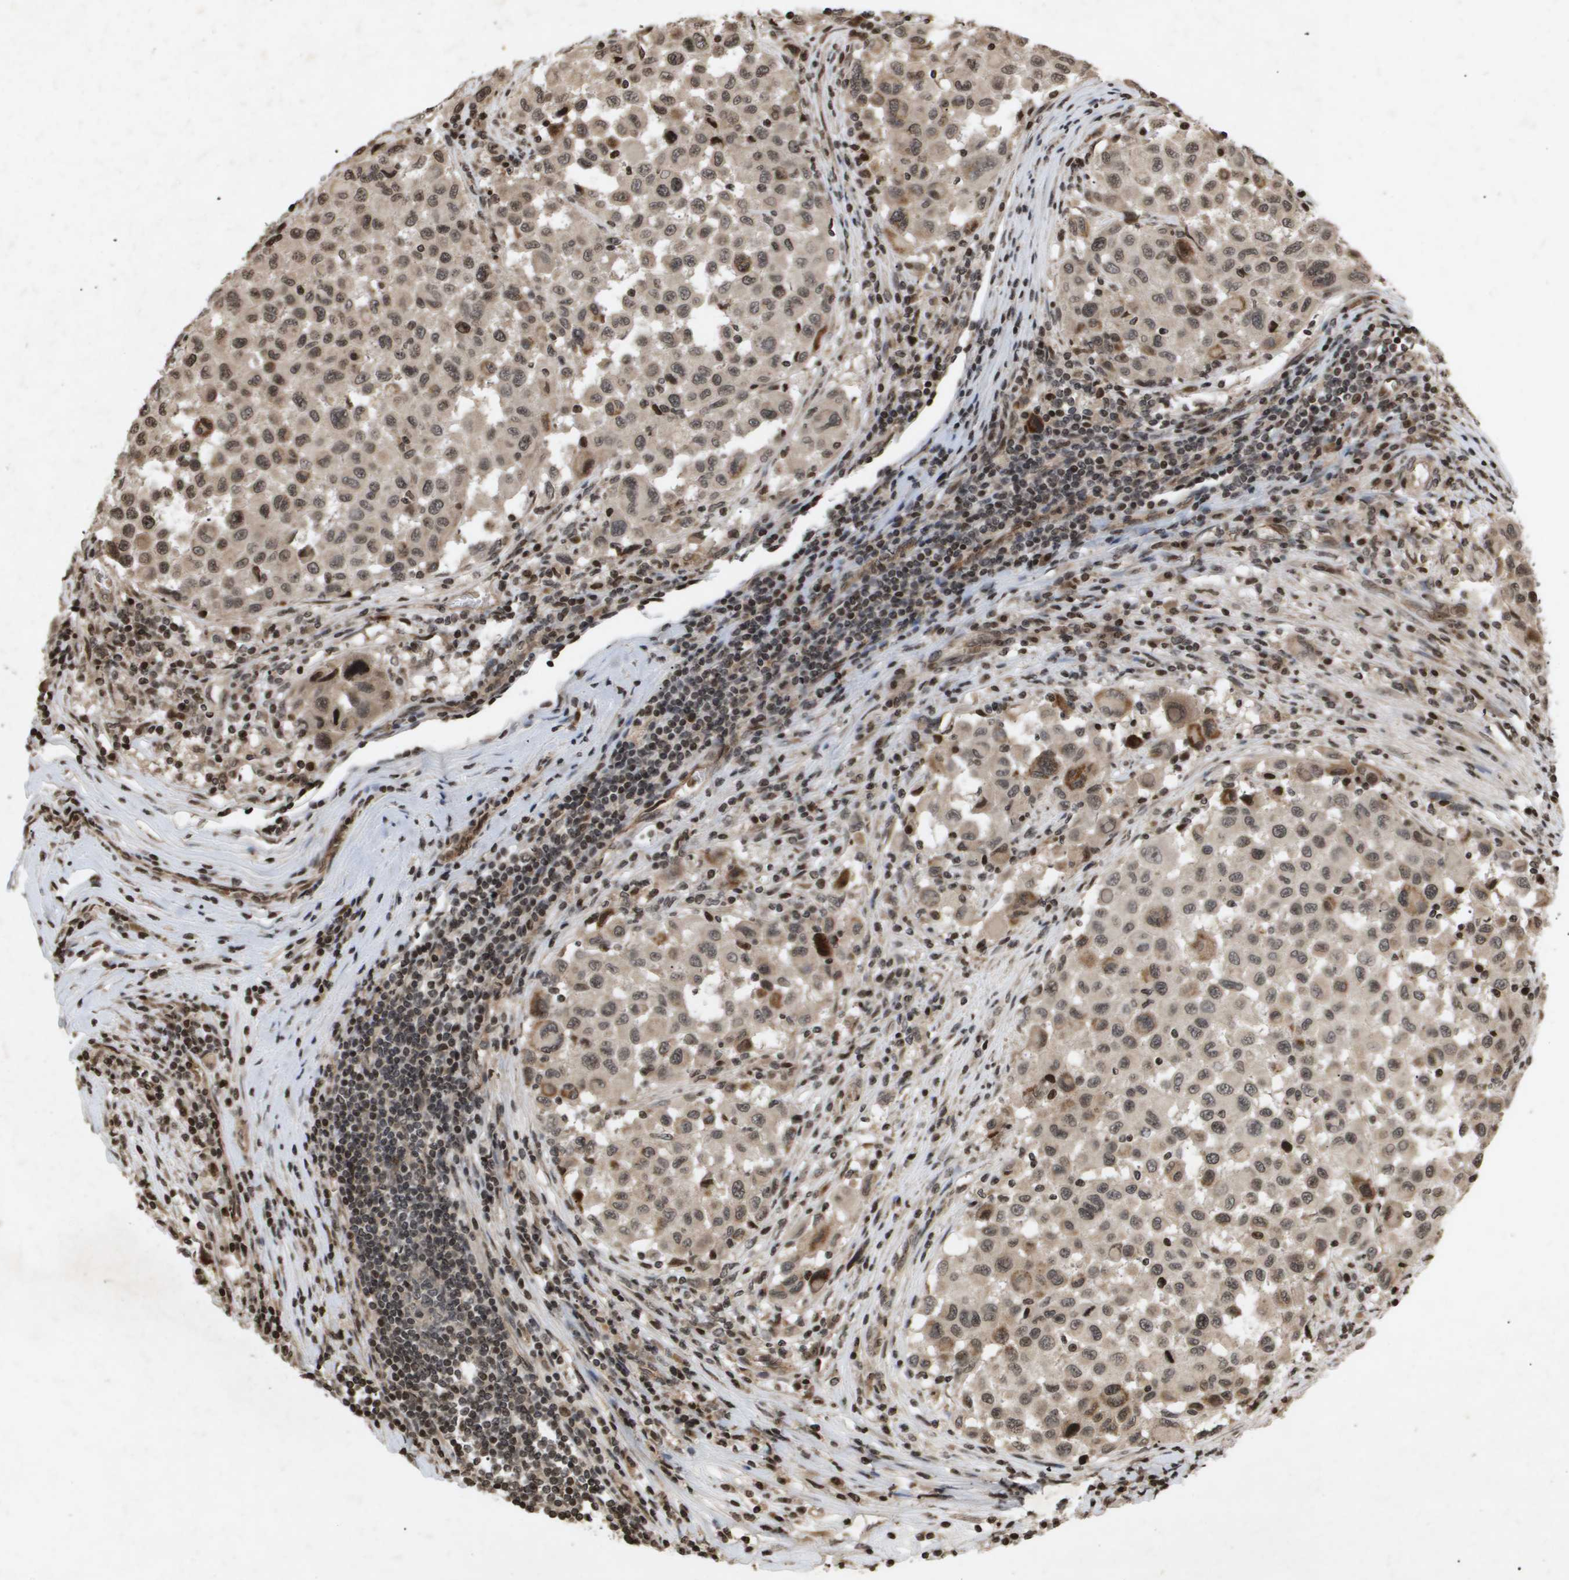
{"staining": {"intensity": "weak", "quantity": ">75%", "location": "cytoplasmic/membranous"}, "tissue": "melanoma", "cell_type": "Tumor cells", "image_type": "cancer", "snomed": [{"axis": "morphology", "description": "Malignant melanoma, Metastatic site"}, {"axis": "topography", "description": "Lymph node"}], "caption": "Melanoma stained with a brown dye displays weak cytoplasmic/membranous positive positivity in about >75% of tumor cells.", "gene": "HSPA6", "patient": {"sex": "male", "age": 61}}